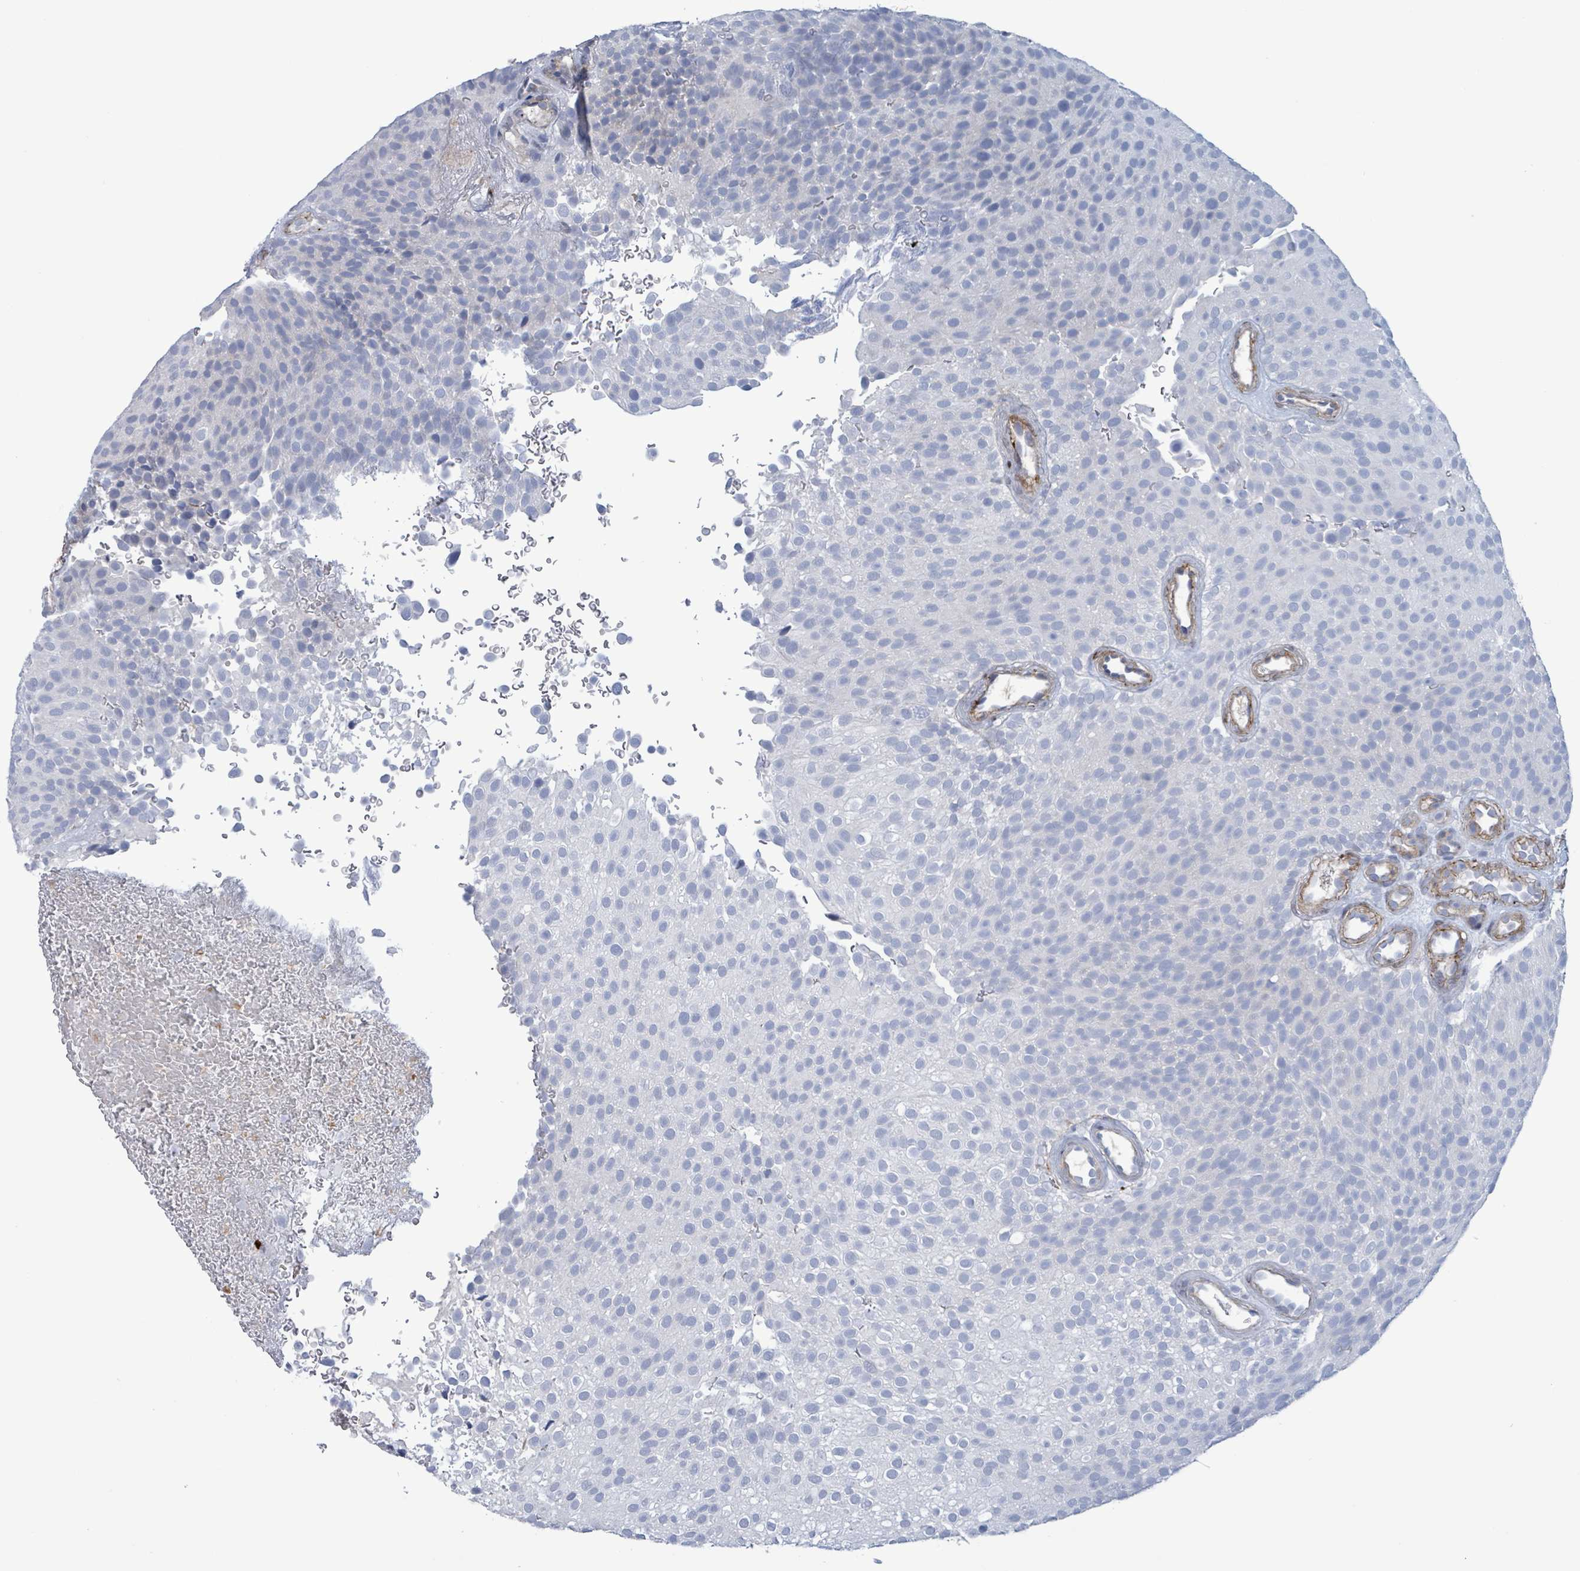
{"staining": {"intensity": "negative", "quantity": "none", "location": "none"}, "tissue": "urothelial cancer", "cell_type": "Tumor cells", "image_type": "cancer", "snomed": [{"axis": "morphology", "description": "Urothelial carcinoma, Low grade"}, {"axis": "topography", "description": "Urinary bladder"}], "caption": "Protein analysis of urothelial carcinoma (low-grade) reveals no significant staining in tumor cells.", "gene": "PKLR", "patient": {"sex": "male", "age": 78}}